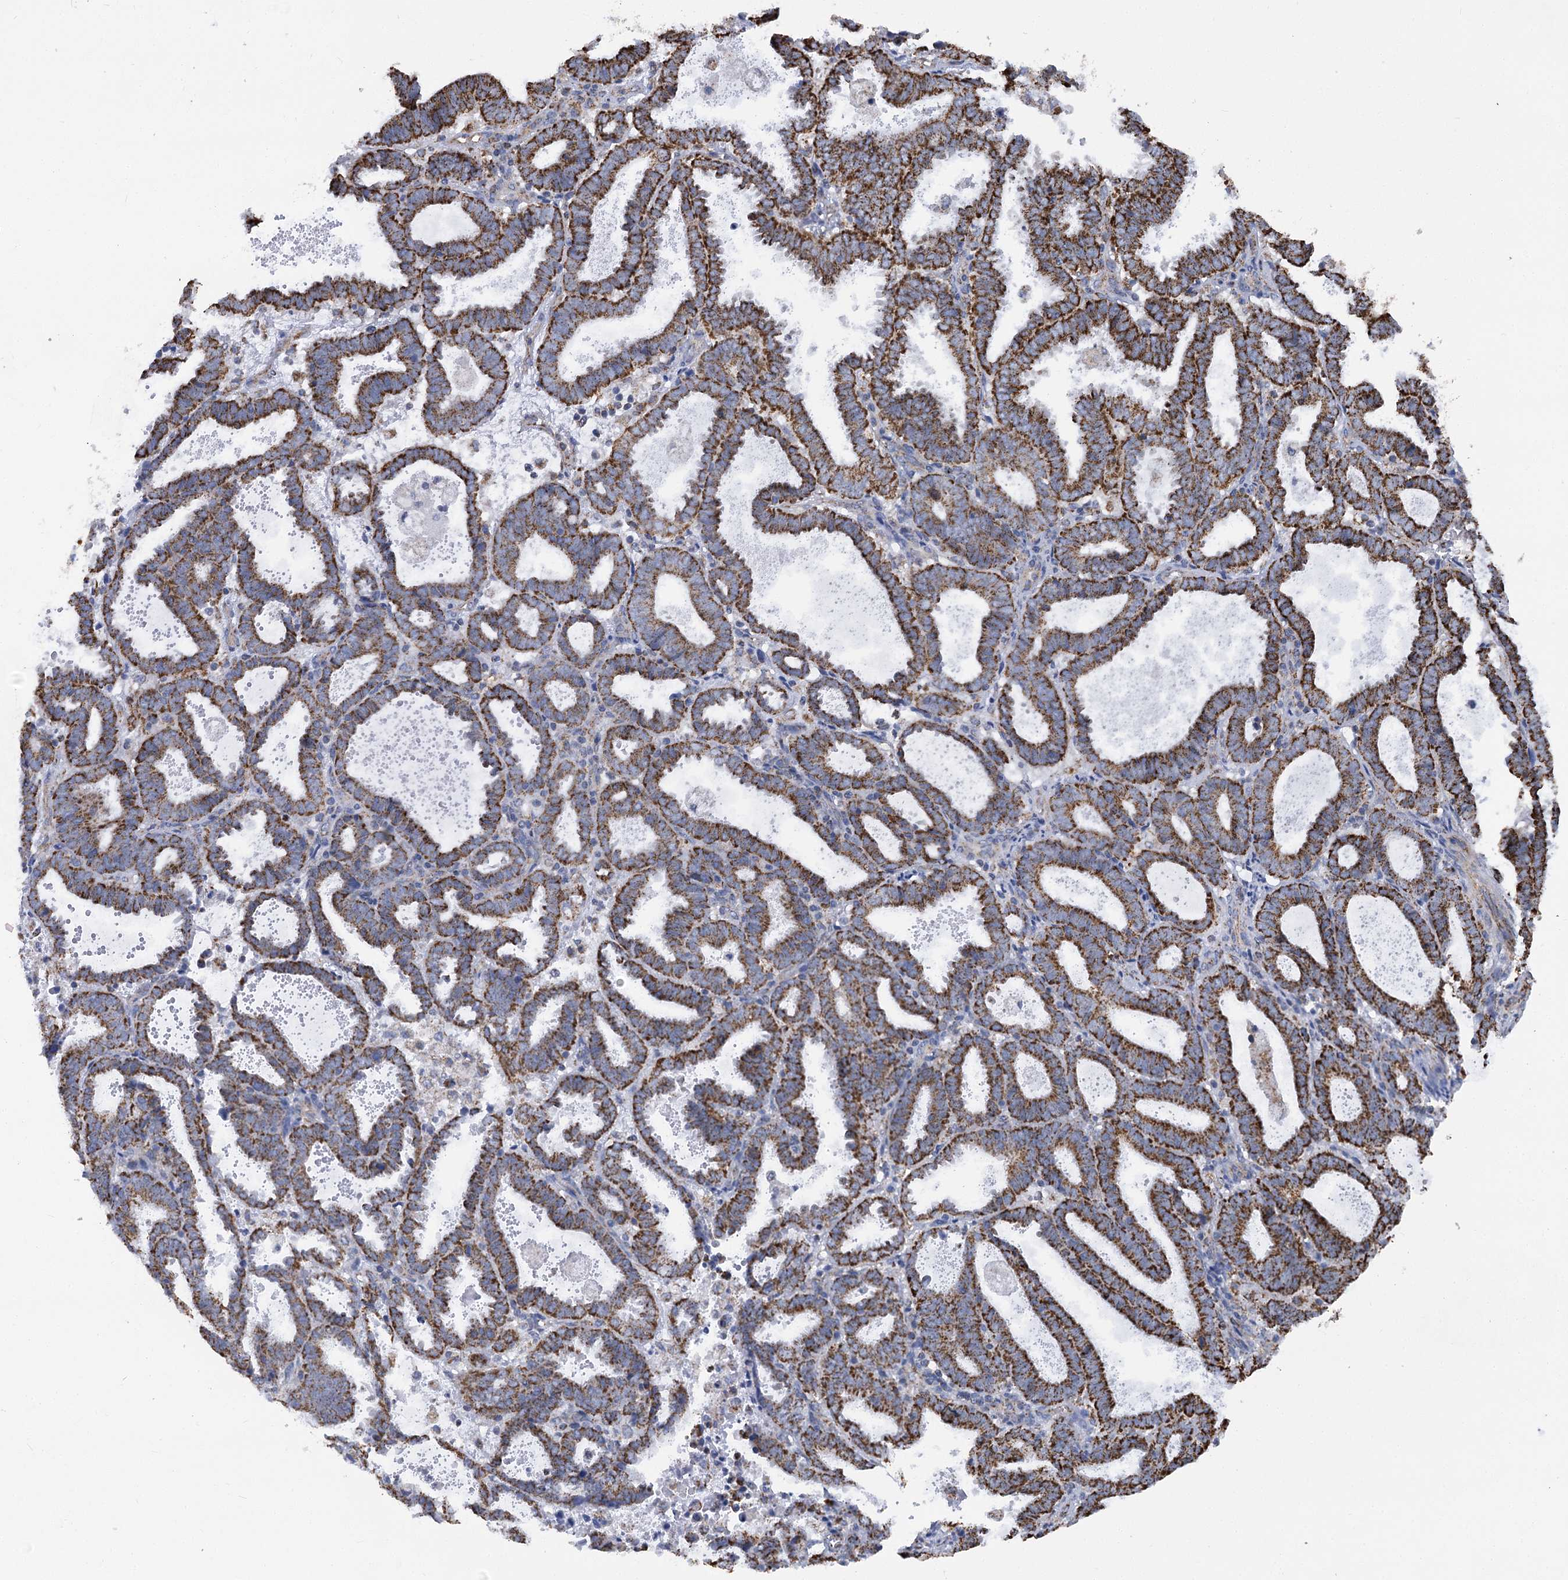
{"staining": {"intensity": "strong", "quantity": ">75%", "location": "cytoplasmic/membranous"}, "tissue": "endometrial cancer", "cell_type": "Tumor cells", "image_type": "cancer", "snomed": [{"axis": "morphology", "description": "Adenocarcinoma, NOS"}, {"axis": "topography", "description": "Uterus"}], "caption": "A photomicrograph showing strong cytoplasmic/membranous staining in about >75% of tumor cells in endometrial cancer (adenocarcinoma), as visualized by brown immunohistochemical staining.", "gene": "CCDC73", "patient": {"sex": "female", "age": 83}}